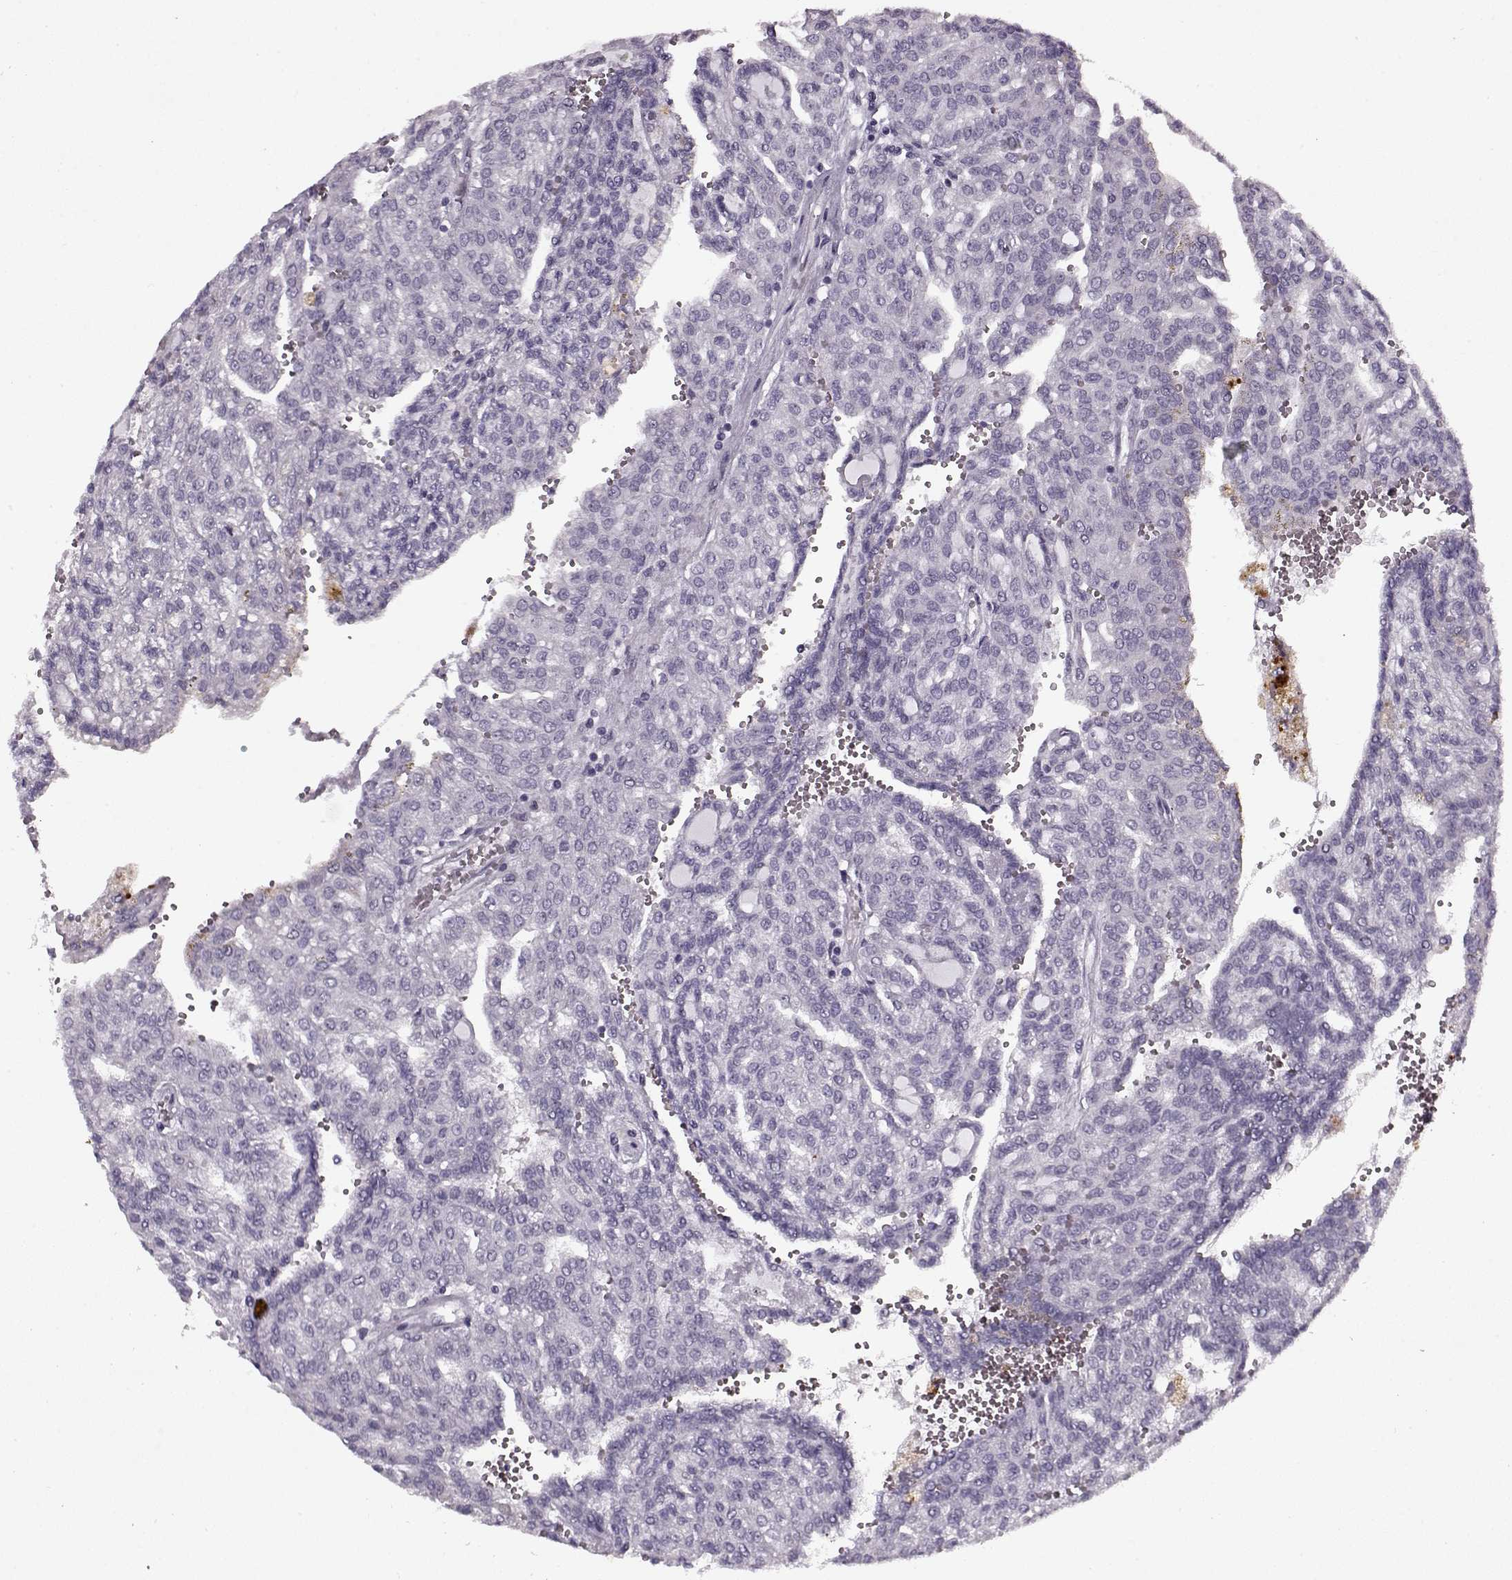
{"staining": {"intensity": "negative", "quantity": "none", "location": "none"}, "tissue": "renal cancer", "cell_type": "Tumor cells", "image_type": "cancer", "snomed": [{"axis": "morphology", "description": "Adenocarcinoma, NOS"}, {"axis": "topography", "description": "Kidney"}], "caption": "Immunohistochemistry image of neoplastic tissue: adenocarcinoma (renal) stained with DAB shows no significant protein expression in tumor cells.", "gene": "KRT9", "patient": {"sex": "male", "age": 63}}